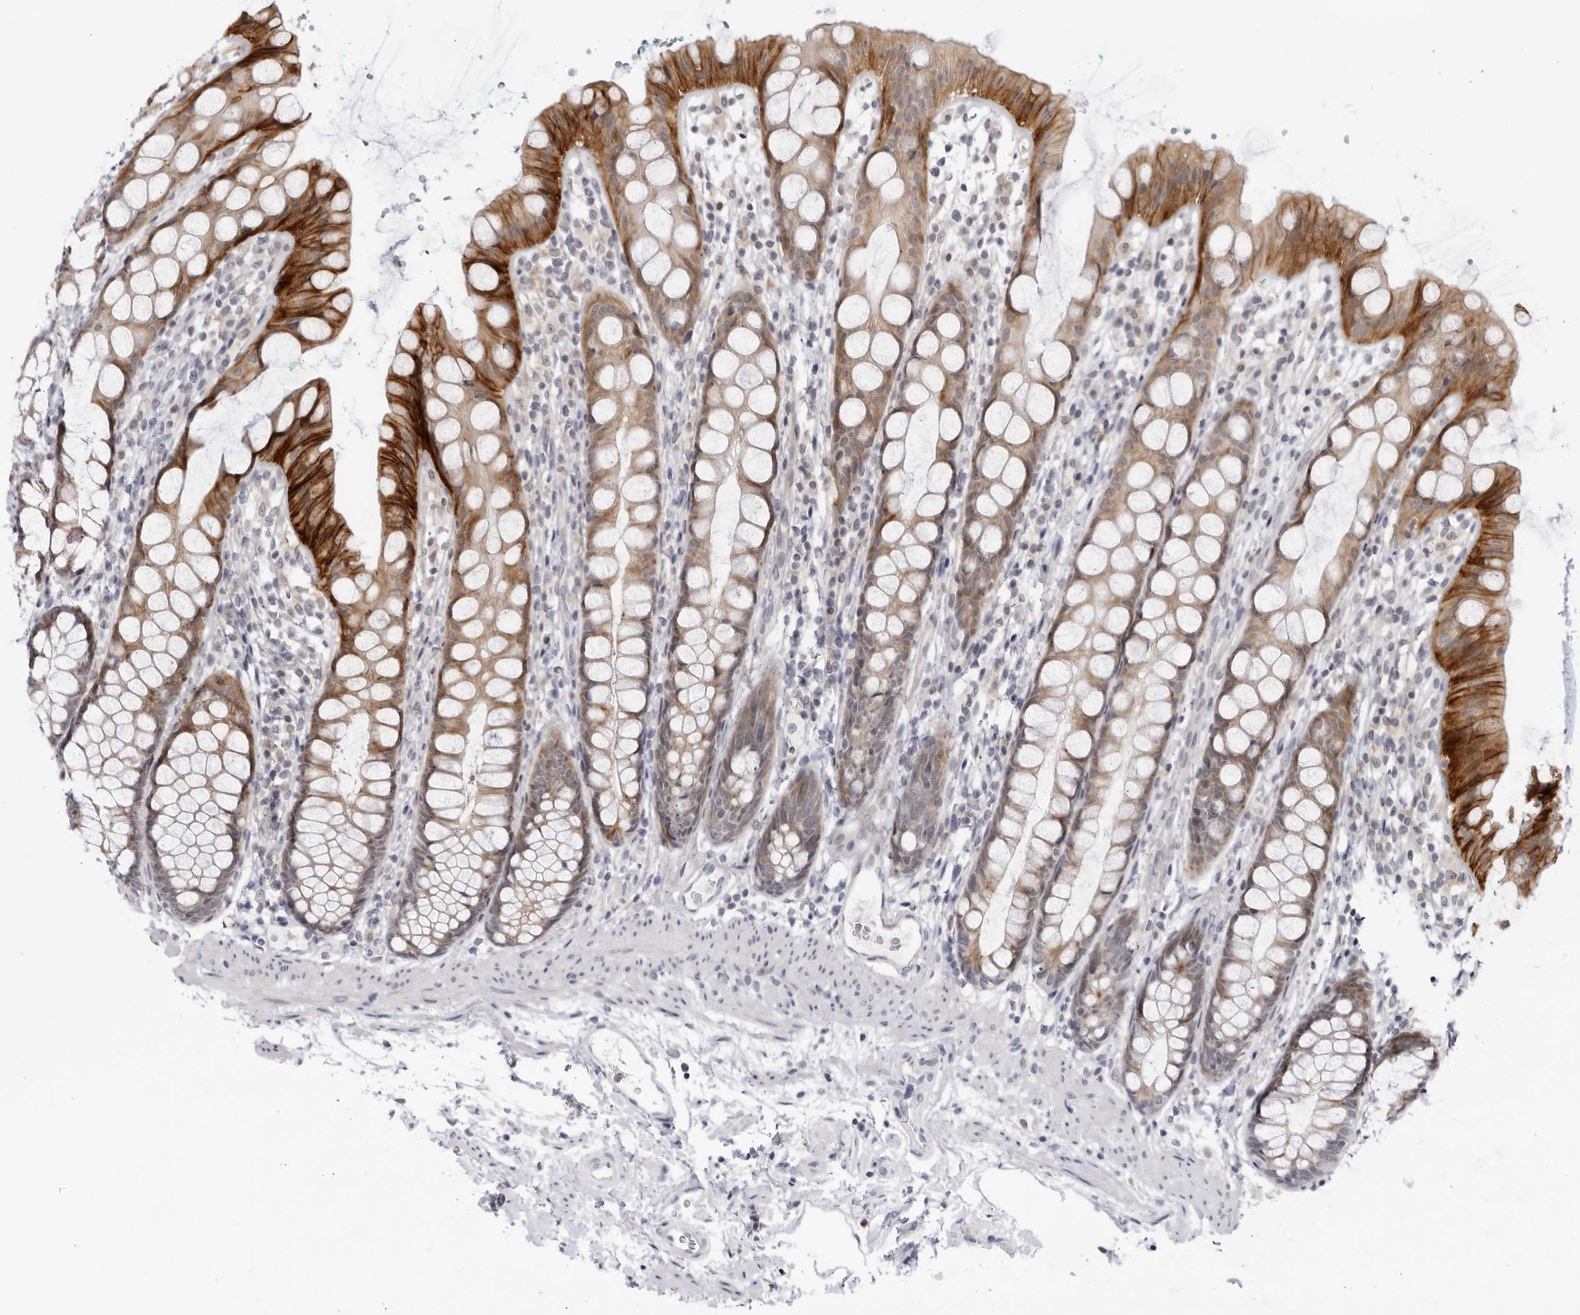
{"staining": {"intensity": "moderate", "quantity": "25%-75%", "location": "cytoplasmic/membranous"}, "tissue": "rectum", "cell_type": "Glandular cells", "image_type": "normal", "snomed": [{"axis": "morphology", "description": "Normal tissue, NOS"}, {"axis": "topography", "description": "Rectum"}], "caption": "The photomicrograph demonstrates staining of unremarkable rectum, revealing moderate cytoplasmic/membranous protein staining (brown color) within glandular cells. The staining was performed using DAB to visualize the protein expression in brown, while the nuclei were stained in blue with hematoxylin (Magnification: 20x).", "gene": "CNBD1", "patient": {"sex": "female", "age": 65}}